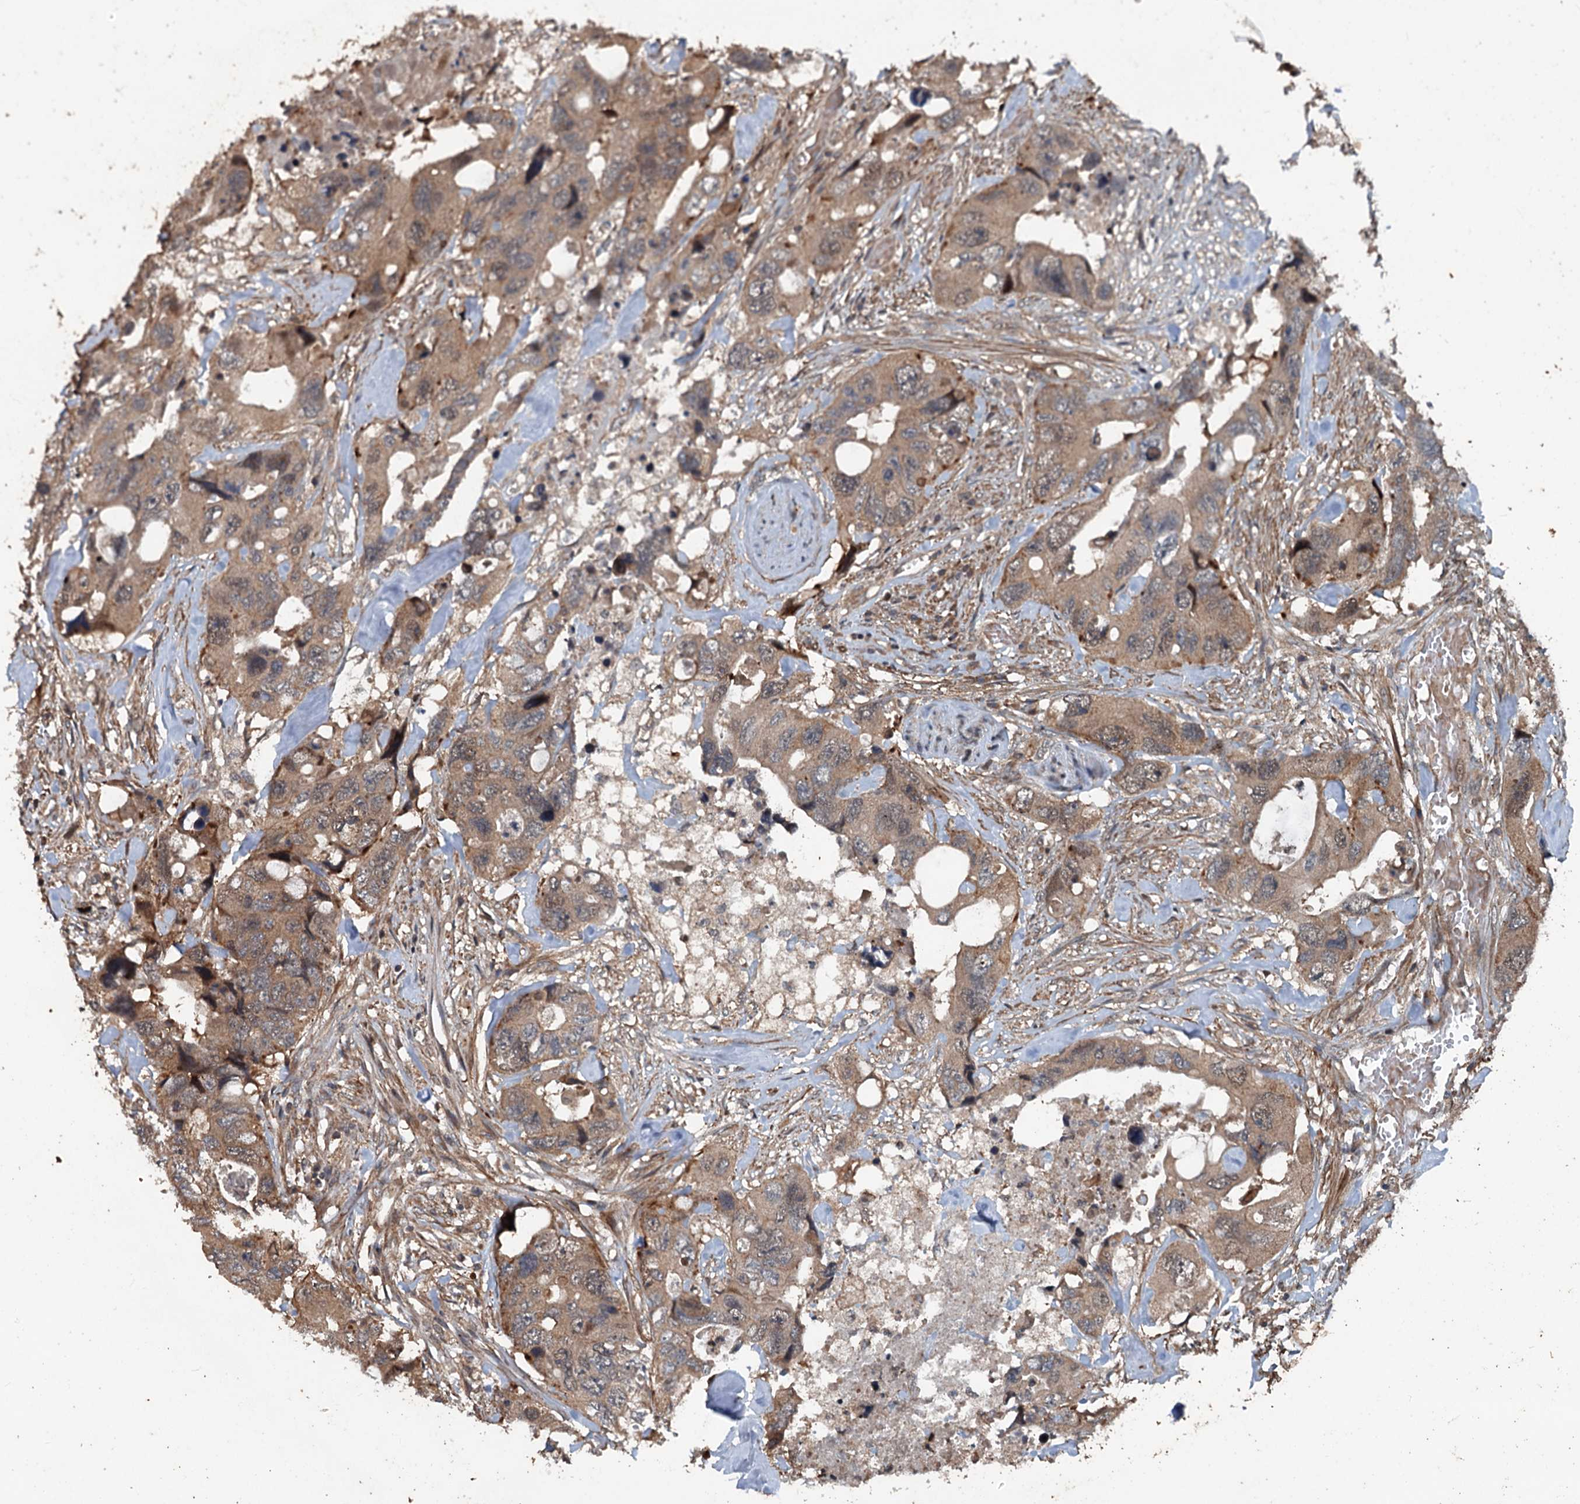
{"staining": {"intensity": "moderate", "quantity": ">75%", "location": "cytoplasmic/membranous"}, "tissue": "colorectal cancer", "cell_type": "Tumor cells", "image_type": "cancer", "snomed": [{"axis": "morphology", "description": "Adenocarcinoma, NOS"}, {"axis": "topography", "description": "Rectum"}], "caption": "A micrograph showing moderate cytoplasmic/membranous expression in about >75% of tumor cells in adenocarcinoma (colorectal), as visualized by brown immunohistochemical staining.", "gene": "TEDC1", "patient": {"sex": "male", "age": 57}}